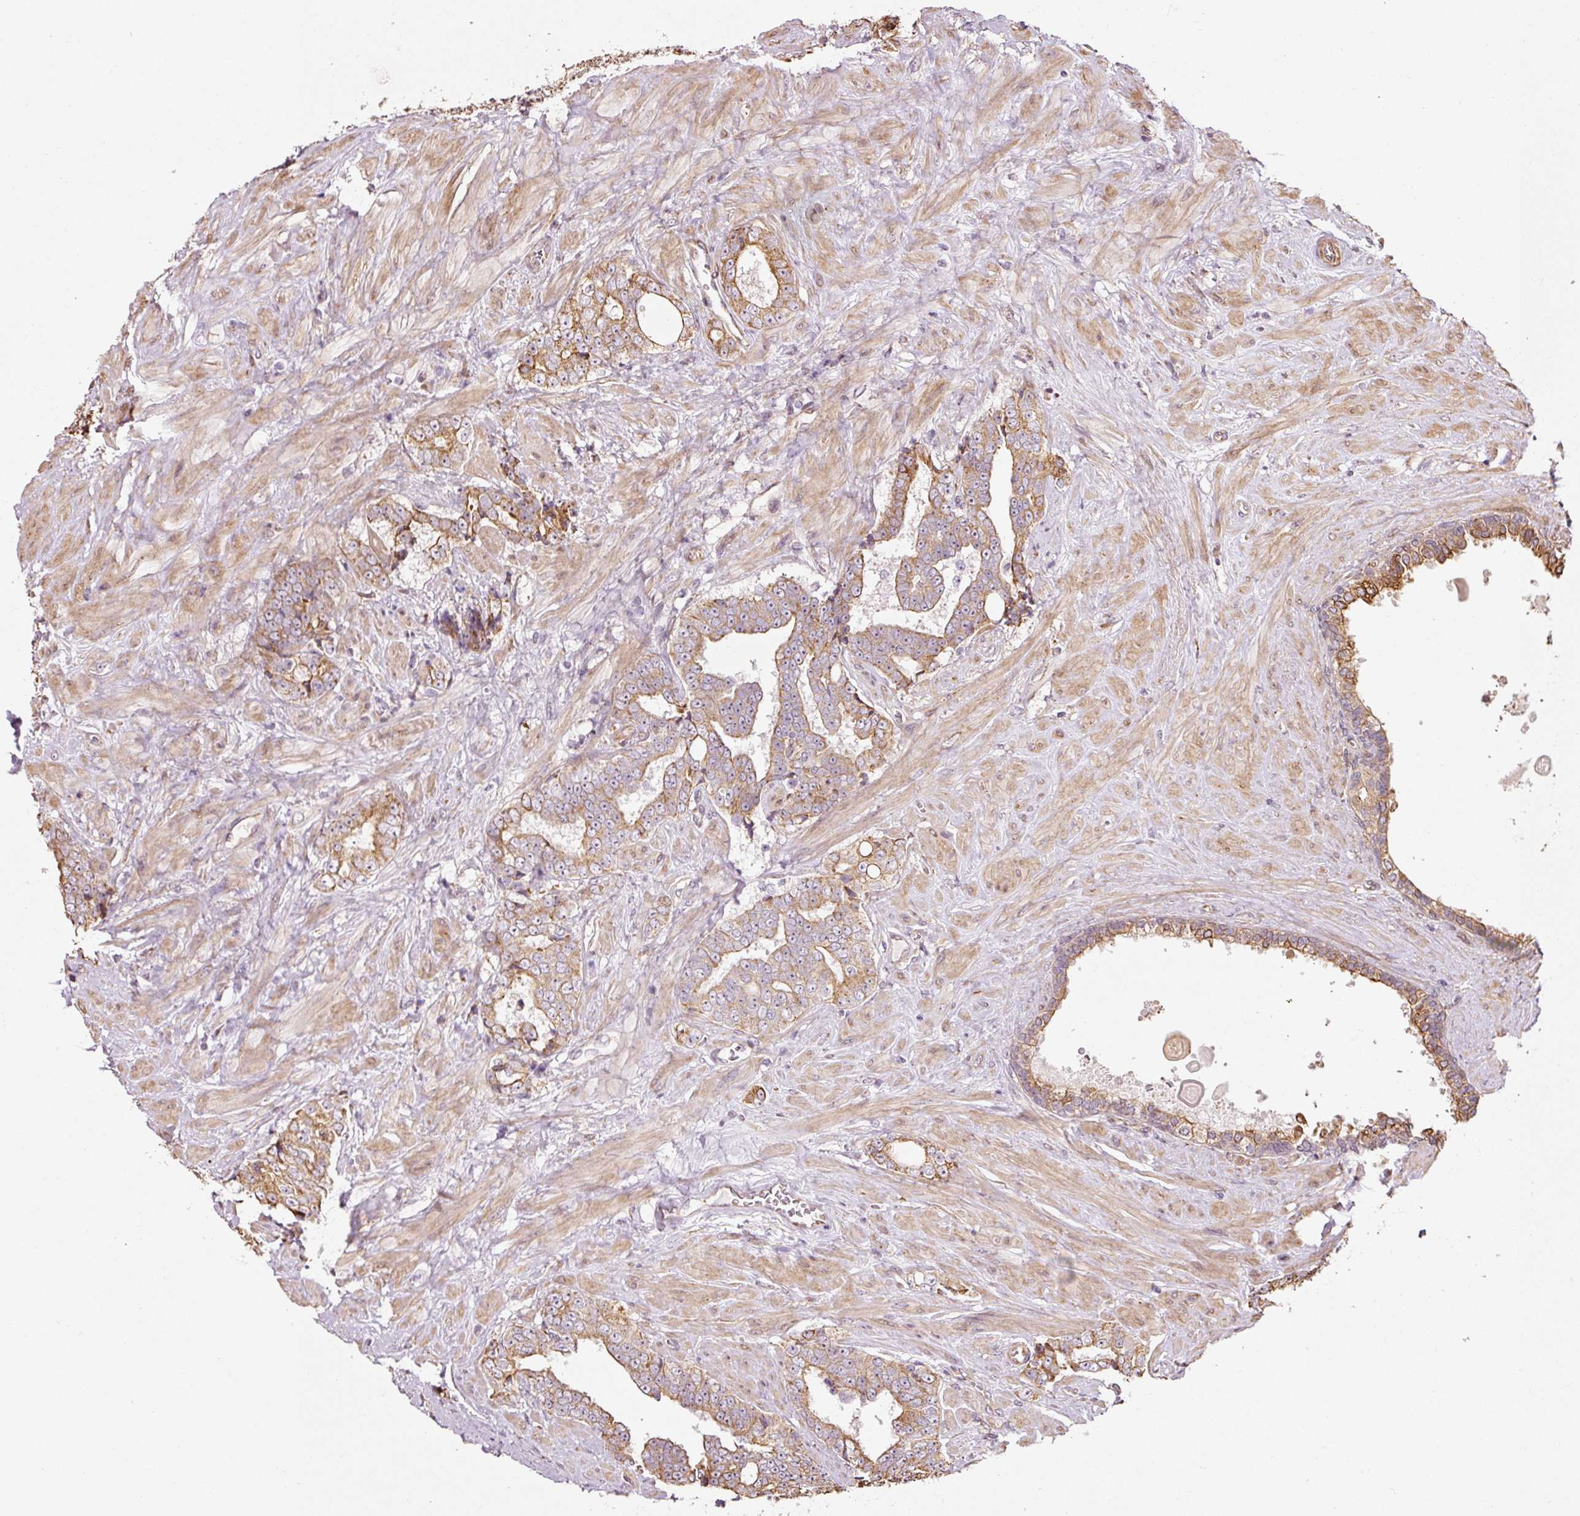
{"staining": {"intensity": "moderate", "quantity": "25%-75%", "location": "cytoplasmic/membranous"}, "tissue": "prostate cancer", "cell_type": "Tumor cells", "image_type": "cancer", "snomed": [{"axis": "morphology", "description": "Adenocarcinoma, High grade"}, {"axis": "topography", "description": "Prostate"}], "caption": "IHC image of neoplastic tissue: adenocarcinoma (high-grade) (prostate) stained using immunohistochemistry shows medium levels of moderate protein expression localized specifically in the cytoplasmic/membranous of tumor cells, appearing as a cytoplasmic/membranous brown color.", "gene": "ETF1", "patient": {"sex": "male", "age": 67}}